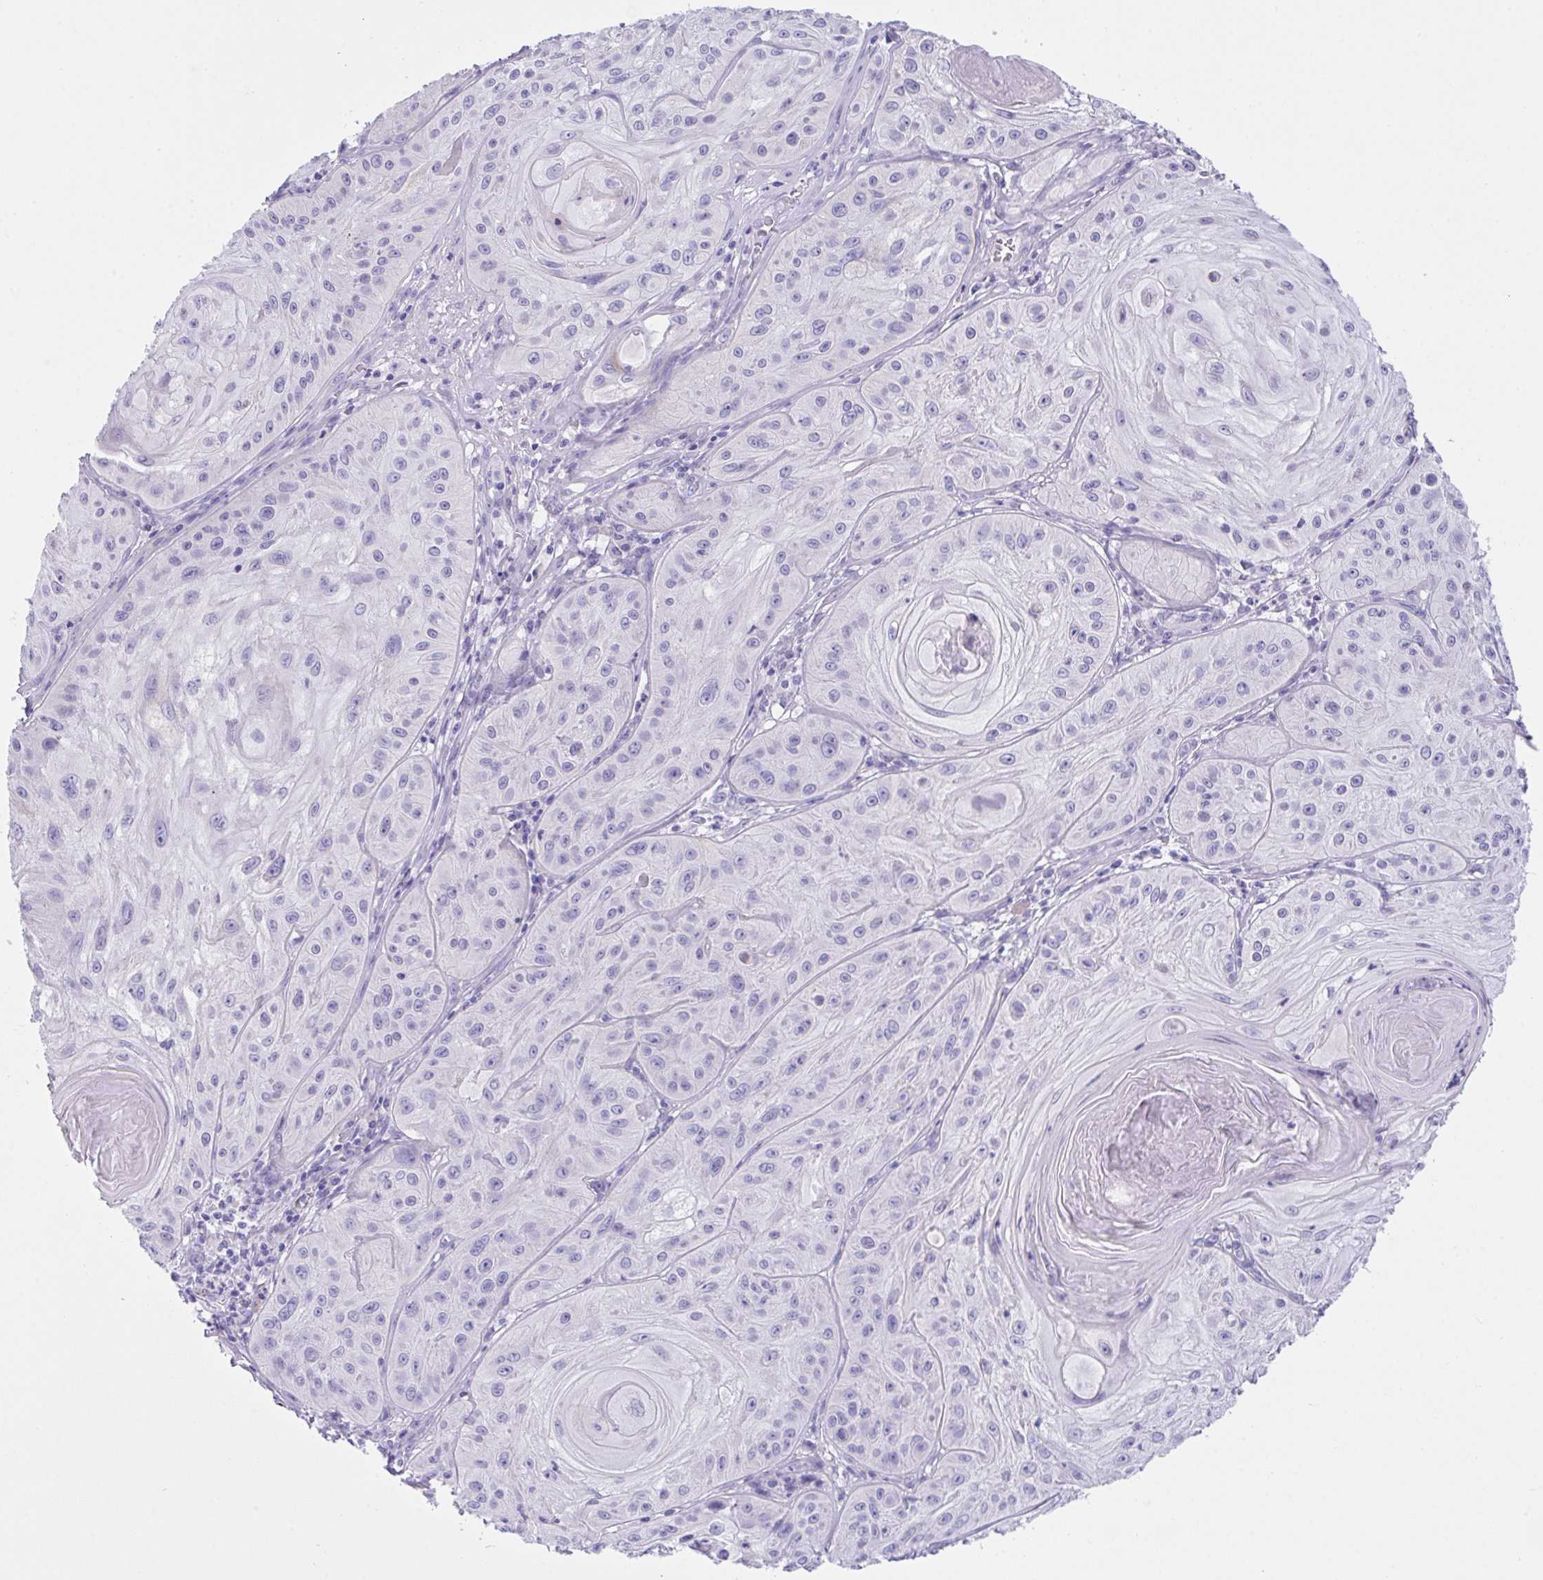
{"staining": {"intensity": "negative", "quantity": "none", "location": "none"}, "tissue": "skin cancer", "cell_type": "Tumor cells", "image_type": "cancer", "snomed": [{"axis": "morphology", "description": "Squamous cell carcinoma, NOS"}, {"axis": "topography", "description": "Skin"}], "caption": "The micrograph displays no staining of tumor cells in skin cancer.", "gene": "TMEM106B", "patient": {"sex": "male", "age": 85}}